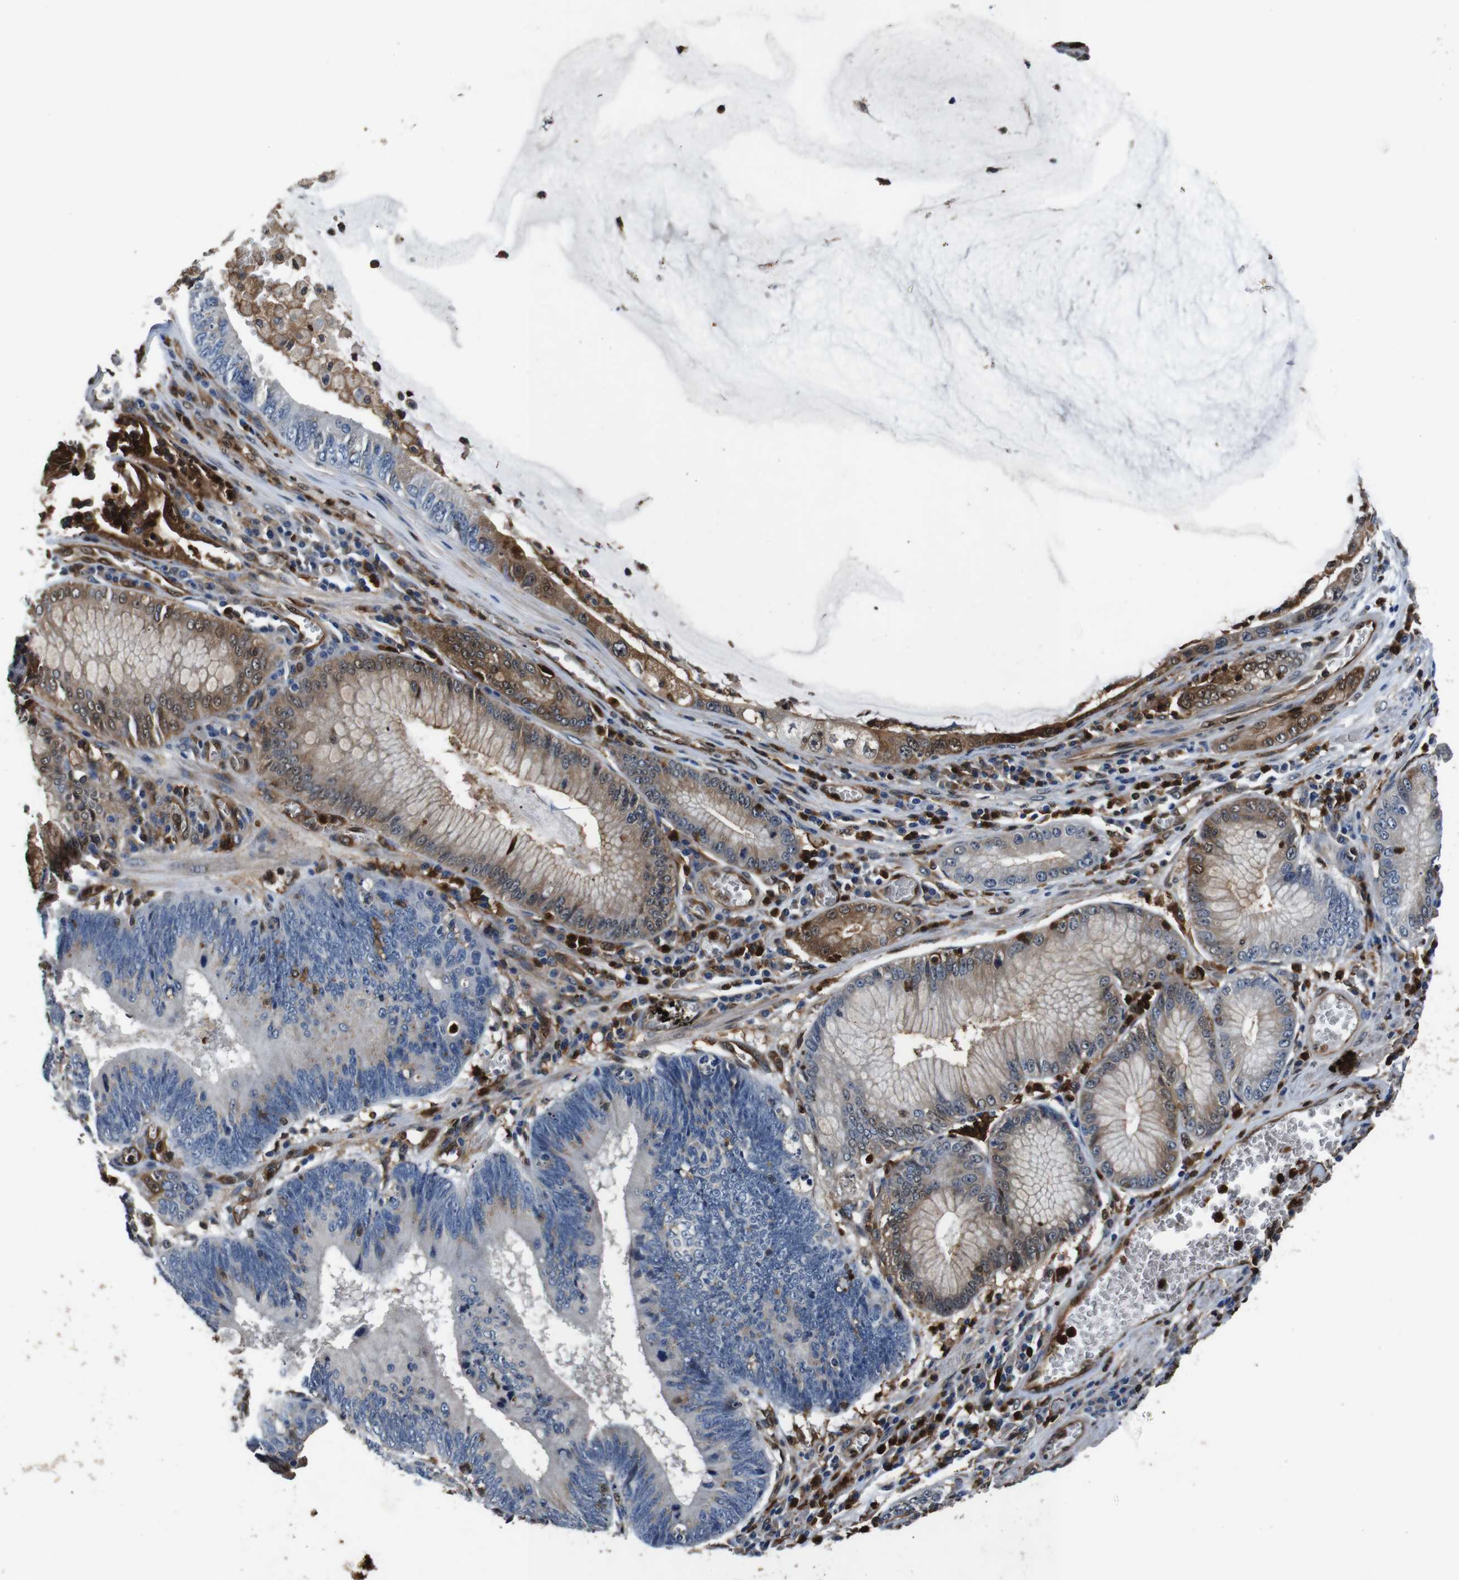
{"staining": {"intensity": "strong", "quantity": "<25%", "location": "cytoplasmic/membranous,nuclear"}, "tissue": "stomach cancer", "cell_type": "Tumor cells", "image_type": "cancer", "snomed": [{"axis": "morphology", "description": "Adenocarcinoma, NOS"}, {"axis": "topography", "description": "Stomach"}], "caption": "The immunohistochemical stain highlights strong cytoplasmic/membranous and nuclear expression in tumor cells of stomach cancer (adenocarcinoma) tissue. The protein of interest is stained brown, and the nuclei are stained in blue (DAB IHC with brightfield microscopy, high magnification).", "gene": "ANXA1", "patient": {"sex": "male", "age": 59}}